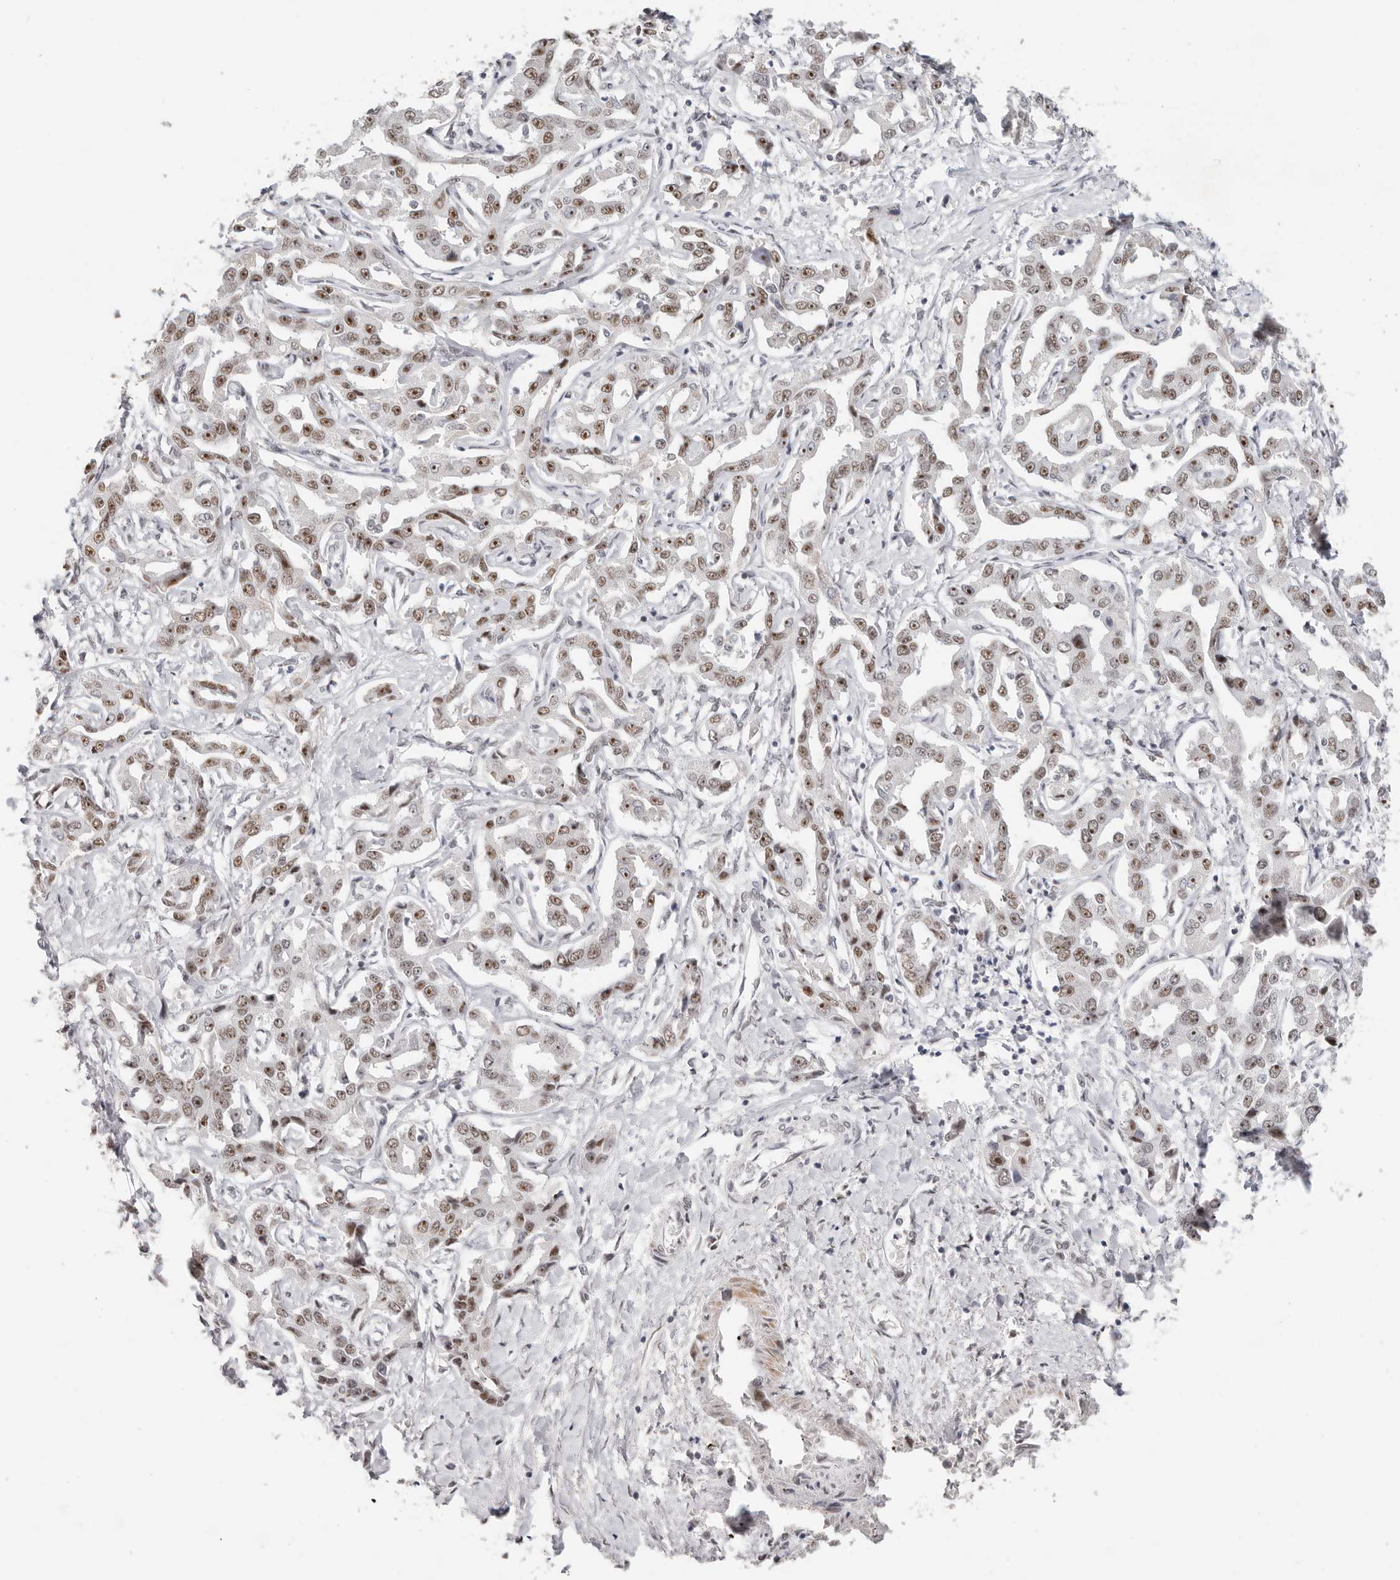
{"staining": {"intensity": "moderate", "quantity": ">75%", "location": "nuclear"}, "tissue": "liver cancer", "cell_type": "Tumor cells", "image_type": "cancer", "snomed": [{"axis": "morphology", "description": "Cholangiocarcinoma"}, {"axis": "topography", "description": "Liver"}], "caption": "There is medium levels of moderate nuclear expression in tumor cells of liver cancer, as demonstrated by immunohistochemical staining (brown color).", "gene": "LARP7", "patient": {"sex": "male", "age": 59}}